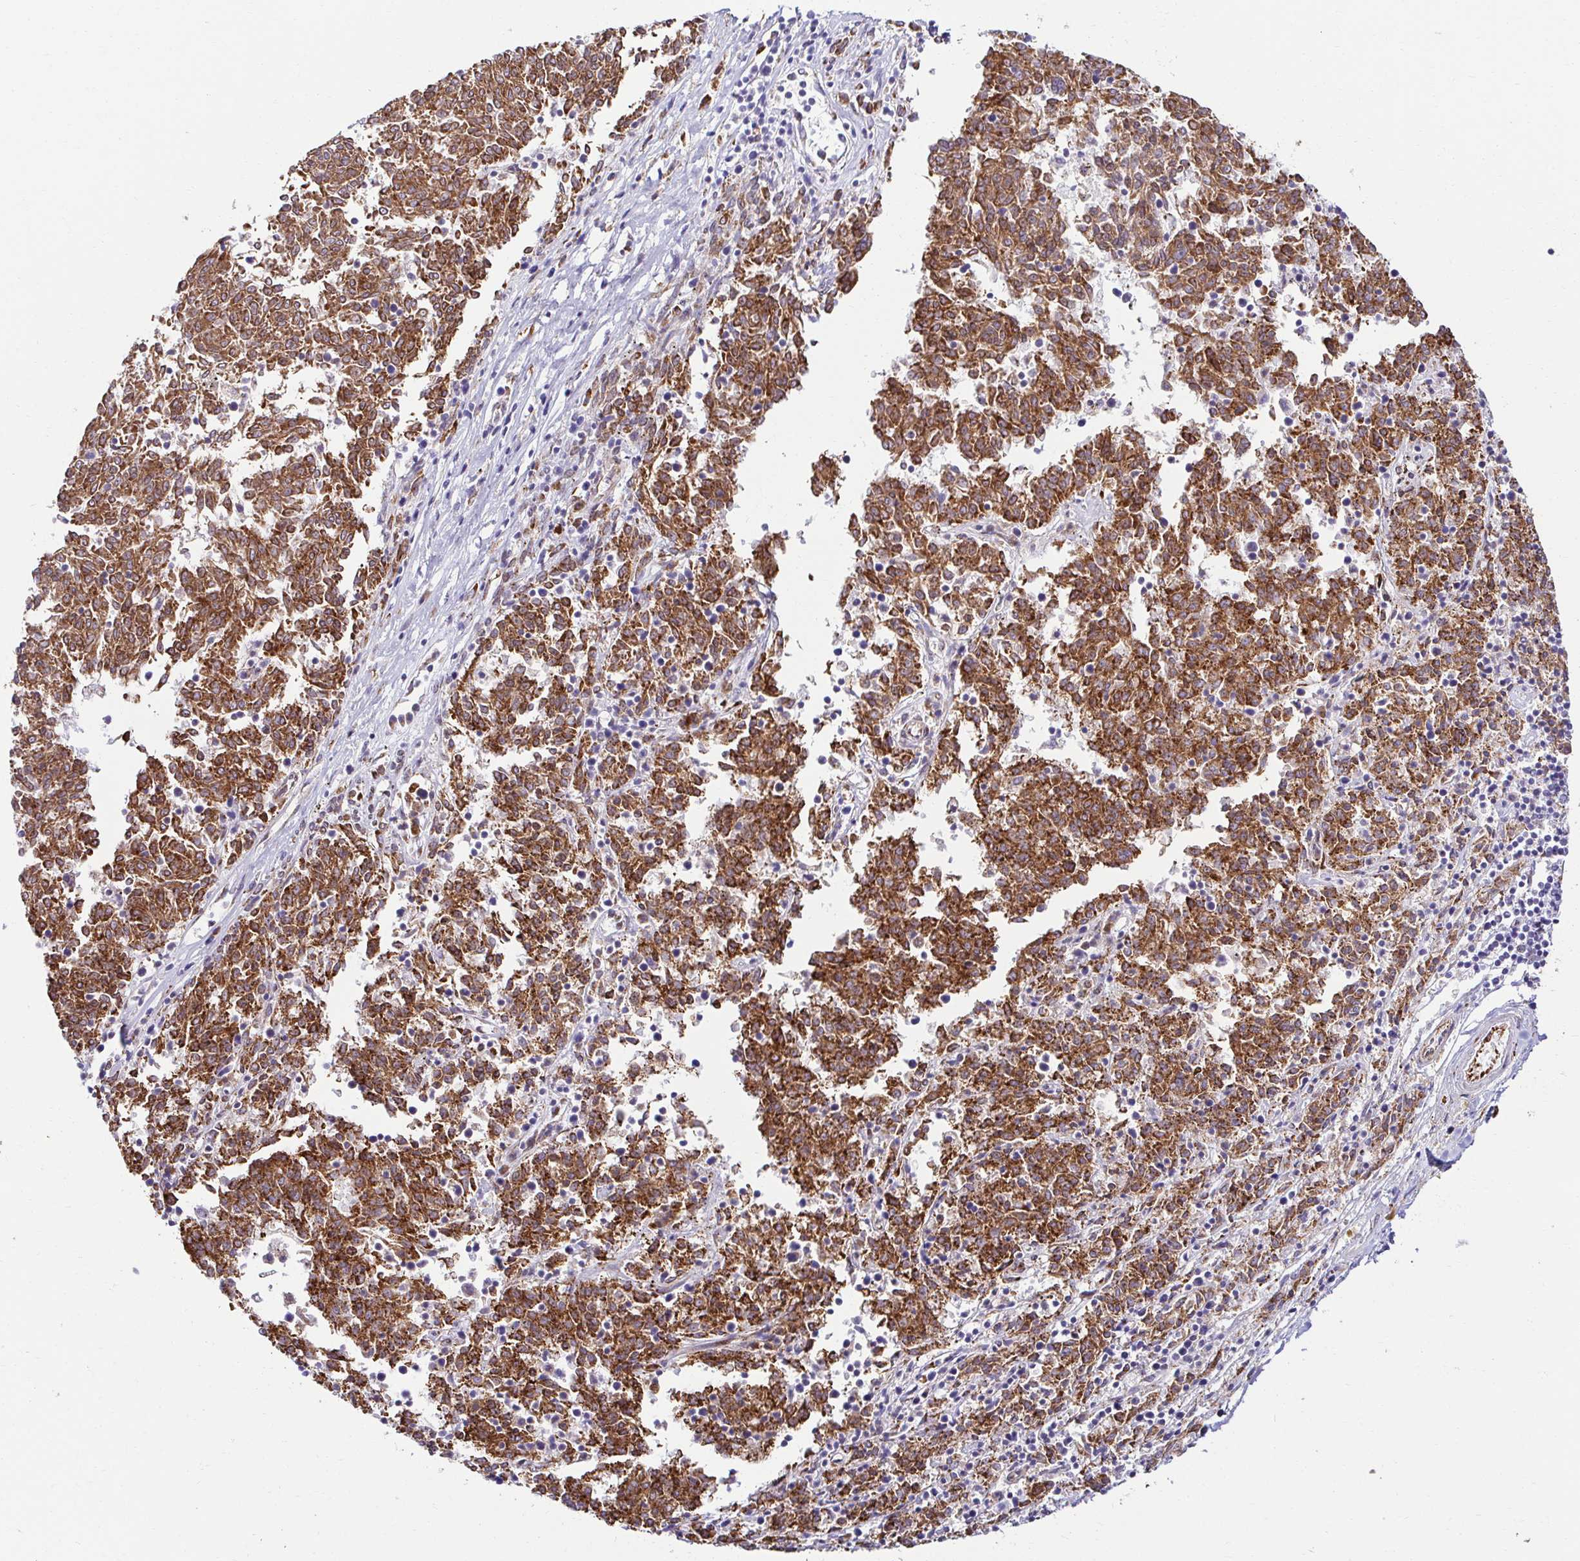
{"staining": {"intensity": "moderate", "quantity": ">75%", "location": "cytoplasmic/membranous"}, "tissue": "melanoma", "cell_type": "Tumor cells", "image_type": "cancer", "snomed": [{"axis": "morphology", "description": "Malignant melanoma, NOS"}, {"axis": "topography", "description": "Skin"}], "caption": "About >75% of tumor cells in malignant melanoma reveal moderate cytoplasmic/membranous protein expression as visualized by brown immunohistochemical staining.", "gene": "HPS1", "patient": {"sex": "female", "age": 72}}